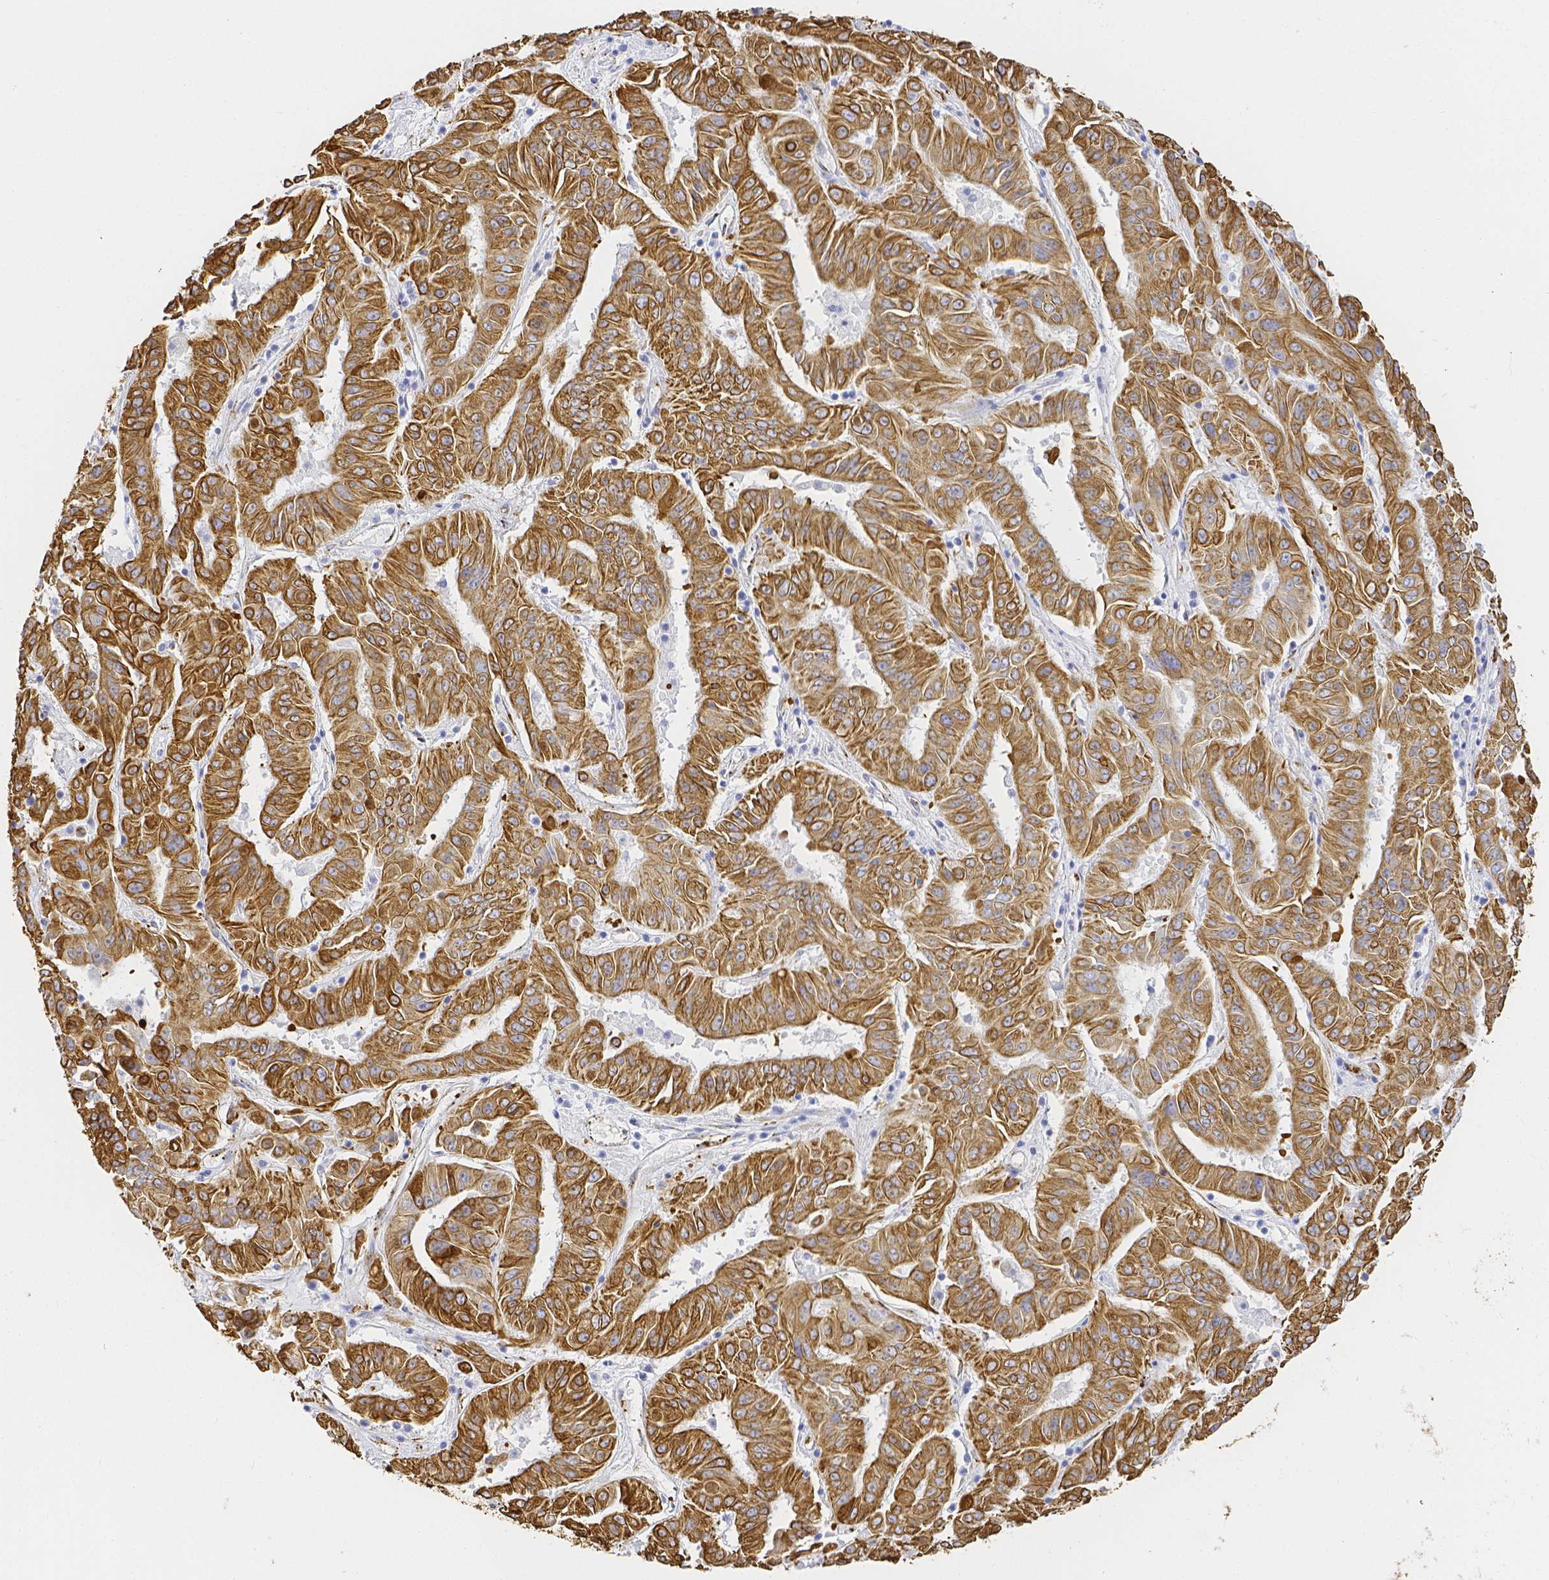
{"staining": {"intensity": "moderate", "quantity": ">75%", "location": "cytoplasmic/membranous"}, "tissue": "pancreatic cancer", "cell_type": "Tumor cells", "image_type": "cancer", "snomed": [{"axis": "morphology", "description": "Adenocarcinoma, NOS"}, {"axis": "topography", "description": "Pancreas"}], "caption": "This micrograph displays pancreatic cancer stained with immunohistochemistry (IHC) to label a protein in brown. The cytoplasmic/membranous of tumor cells show moderate positivity for the protein. Nuclei are counter-stained blue.", "gene": "SMURF1", "patient": {"sex": "male", "age": 63}}